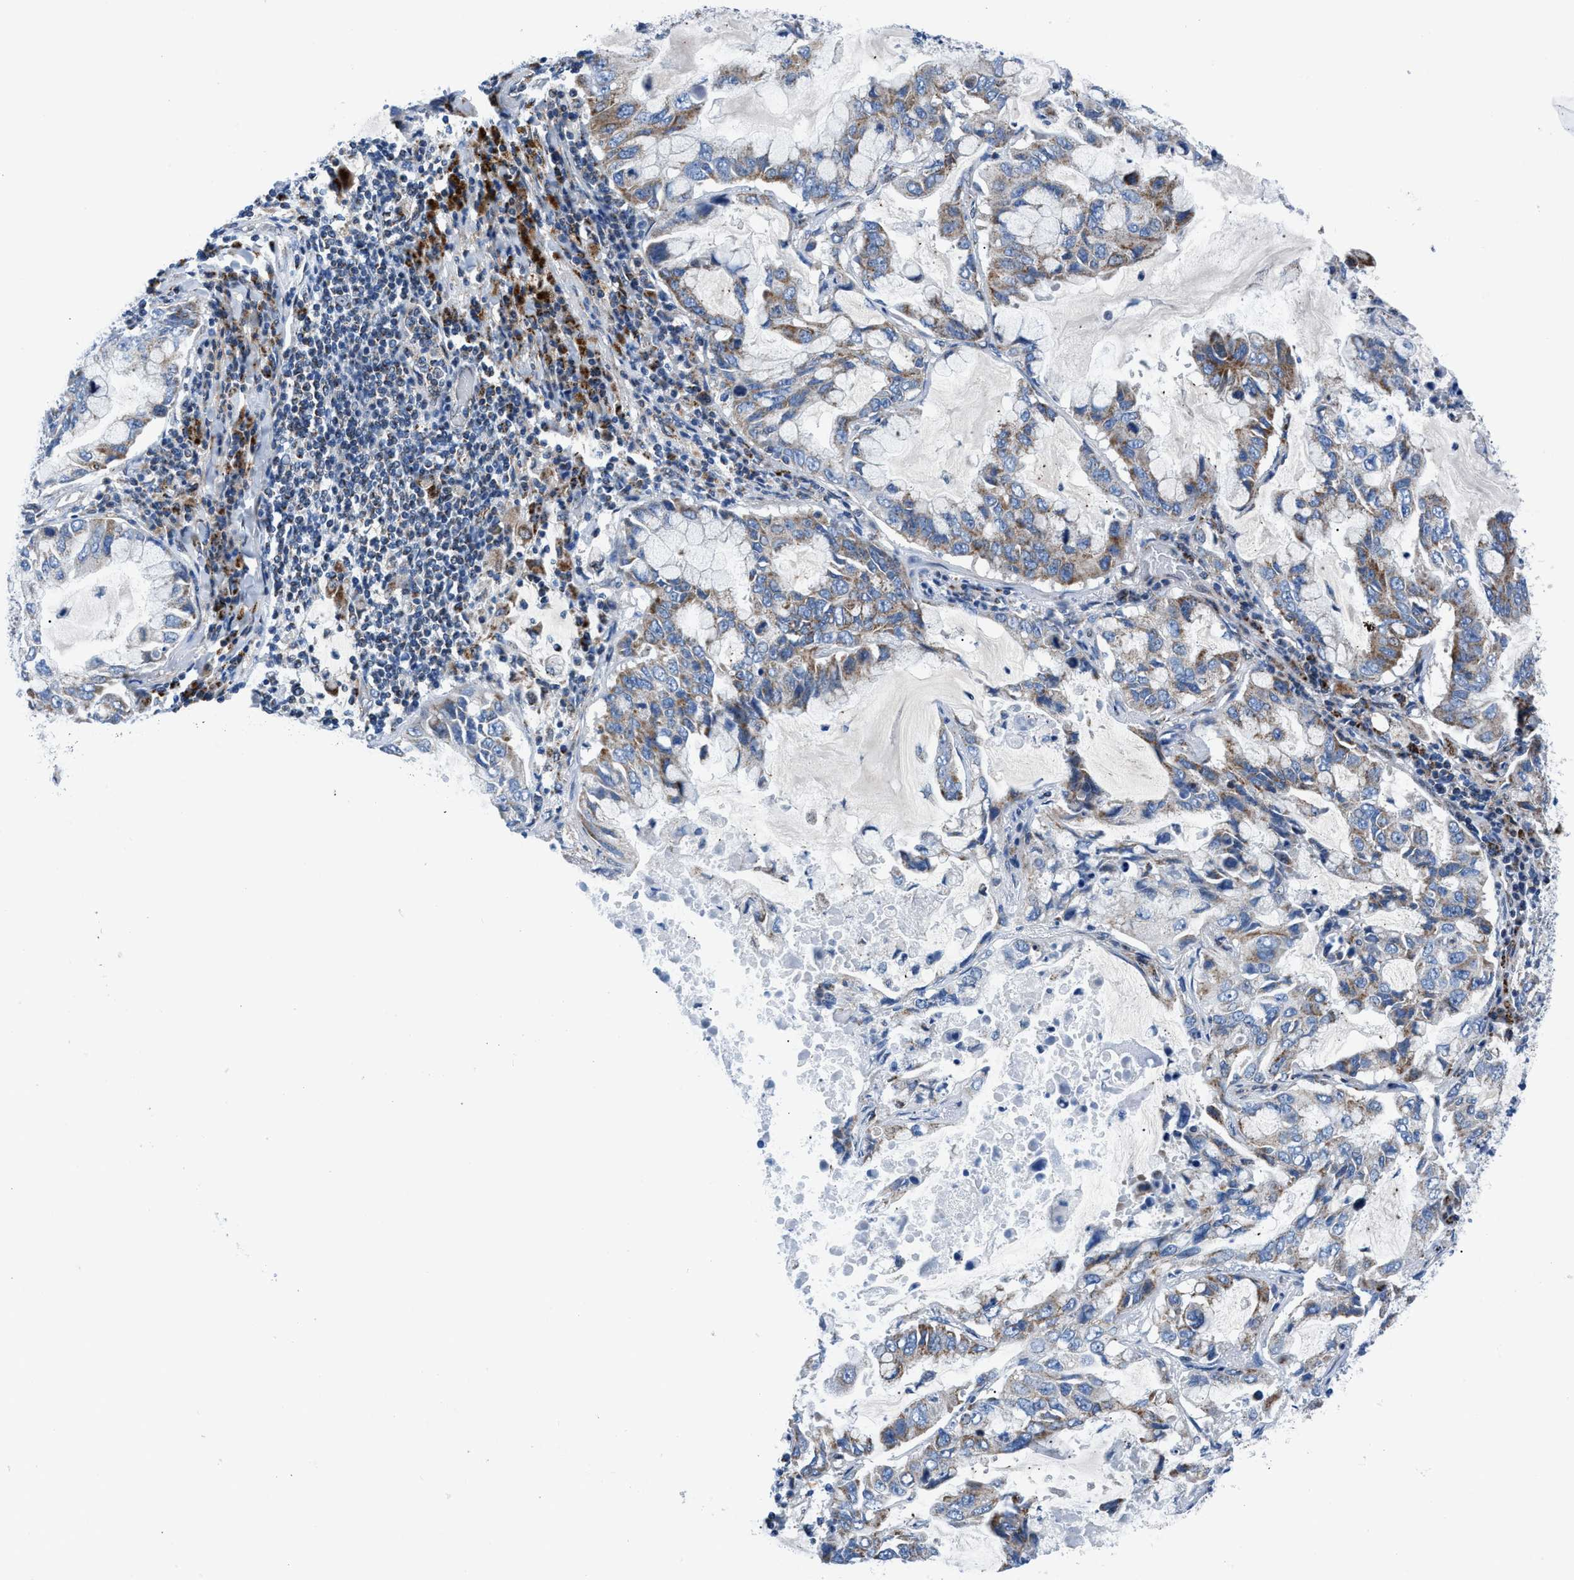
{"staining": {"intensity": "moderate", "quantity": "25%-75%", "location": "cytoplasmic/membranous"}, "tissue": "lung cancer", "cell_type": "Tumor cells", "image_type": "cancer", "snomed": [{"axis": "morphology", "description": "Adenocarcinoma, NOS"}, {"axis": "topography", "description": "Lung"}], "caption": "IHC micrograph of adenocarcinoma (lung) stained for a protein (brown), which displays medium levels of moderate cytoplasmic/membranous positivity in about 25%-75% of tumor cells.", "gene": "LMO2", "patient": {"sex": "male", "age": 64}}